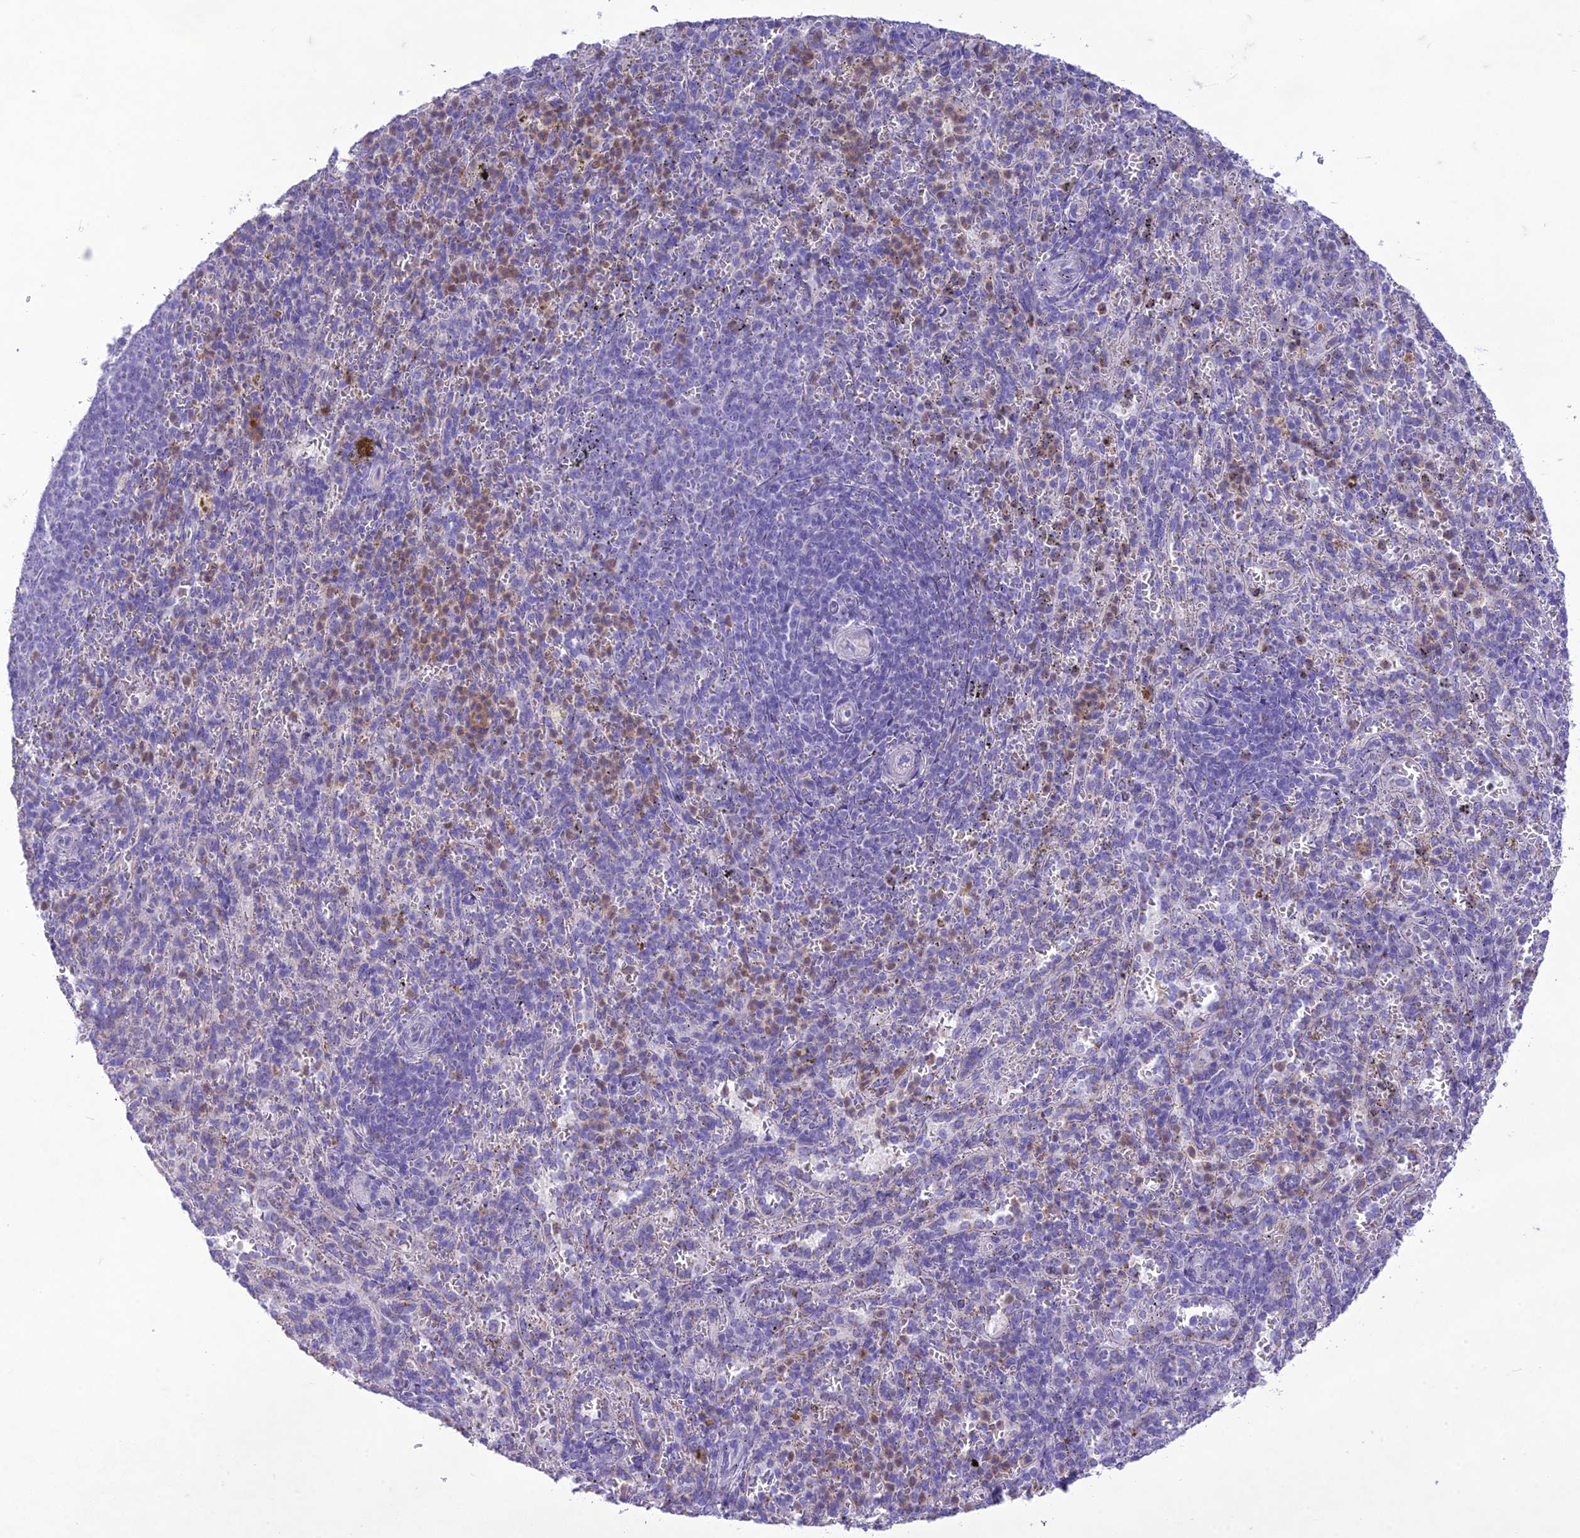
{"staining": {"intensity": "weak", "quantity": "<25%", "location": "cytoplasmic/membranous"}, "tissue": "spleen", "cell_type": "Cells in red pulp", "image_type": "normal", "snomed": [{"axis": "morphology", "description": "Normal tissue, NOS"}, {"axis": "topography", "description": "Spleen"}], "caption": "Immunohistochemistry (IHC) histopathology image of unremarkable spleen stained for a protein (brown), which reveals no expression in cells in red pulp. The staining is performed using DAB (3,3'-diaminobenzidine) brown chromogen with nuclei counter-stained in using hematoxylin.", "gene": "SLC13A5", "patient": {"sex": "female", "age": 21}}